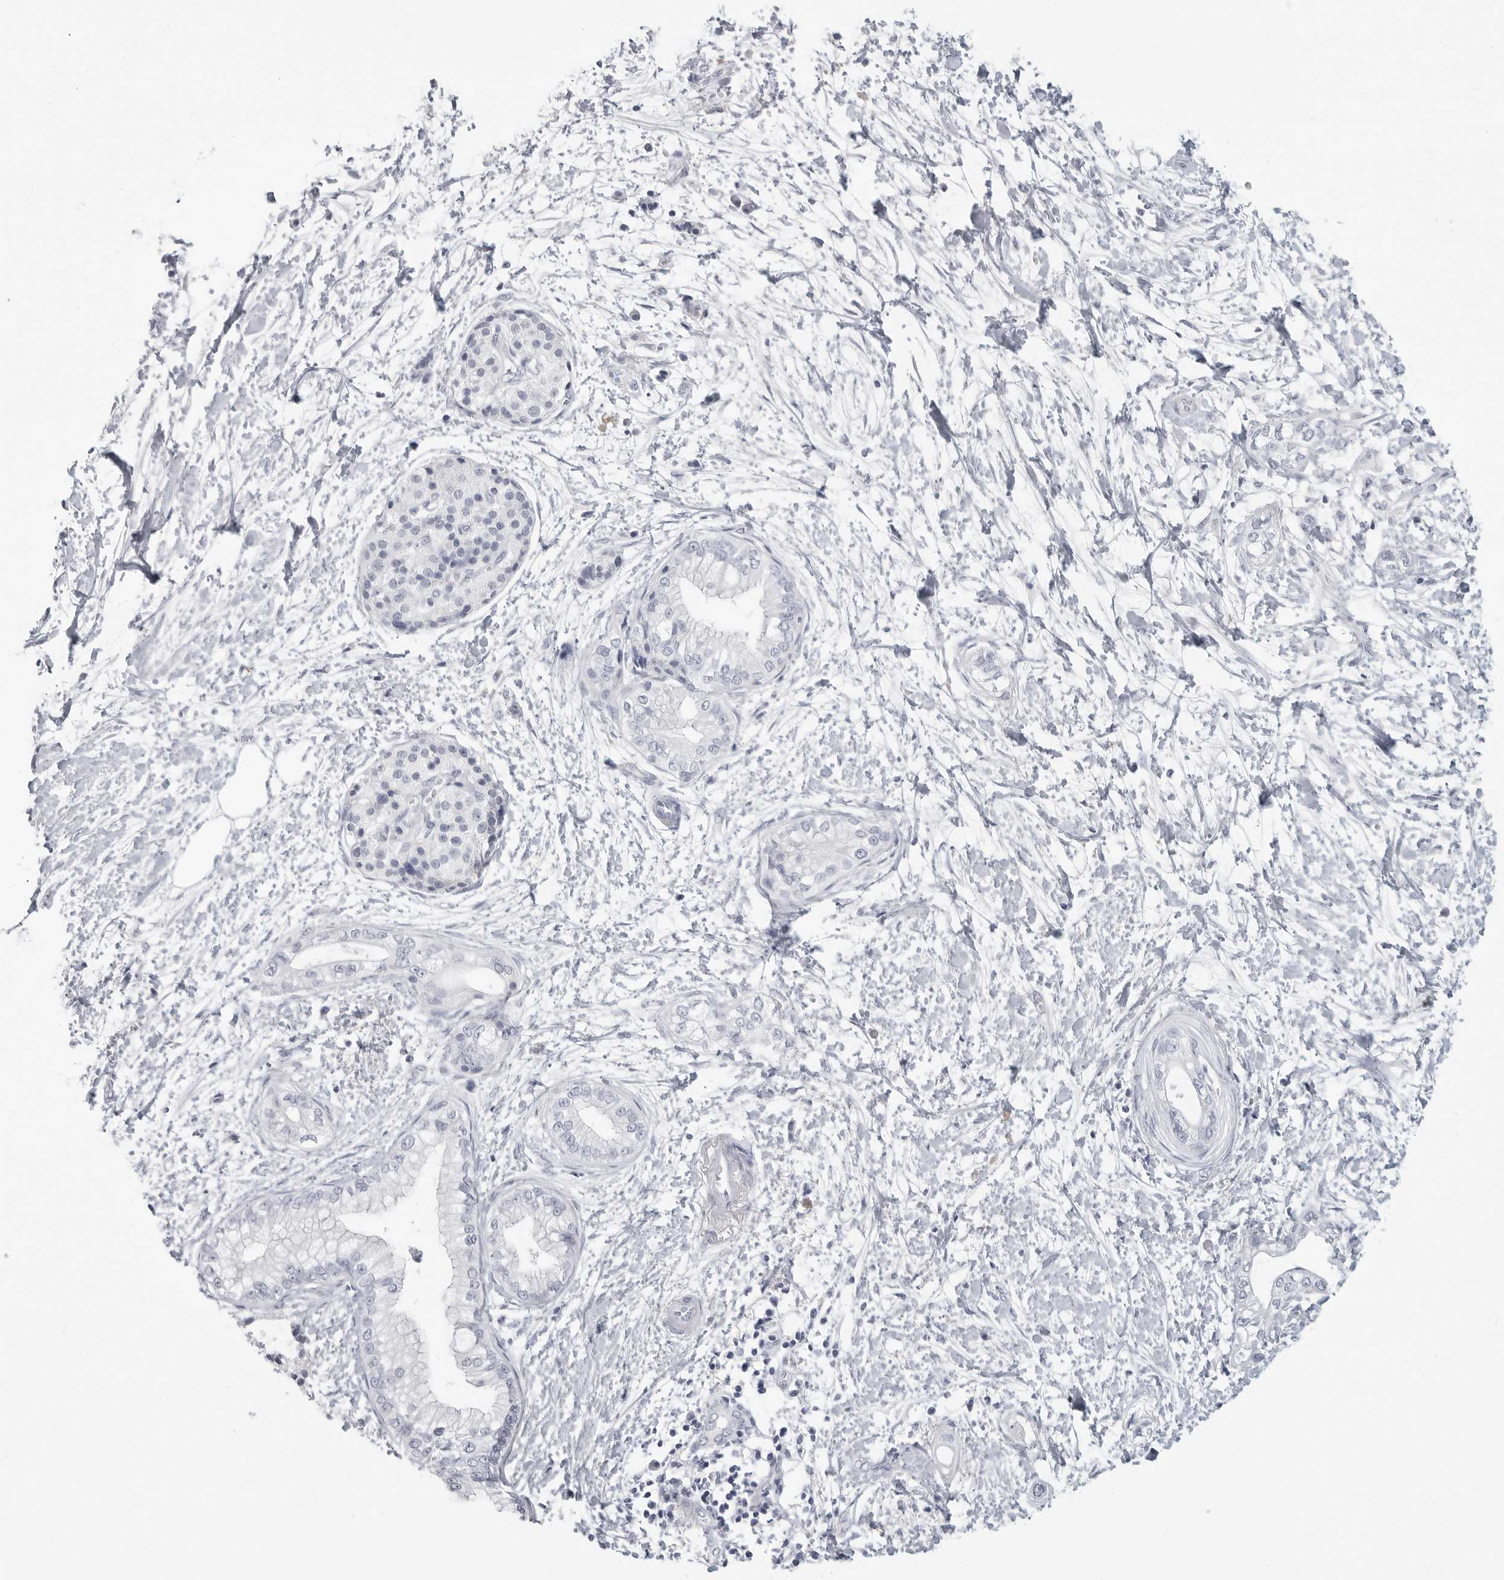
{"staining": {"intensity": "negative", "quantity": "none", "location": "none"}, "tissue": "pancreatic cancer", "cell_type": "Tumor cells", "image_type": "cancer", "snomed": [{"axis": "morphology", "description": "Adenocarcinoma, NOS"}, {"axis": "topography", "description": "Pancreas"}], "caption": "Tumor cells are negative for brown protein staining in pancreatic cancer (adenocarcinoma).", "gene": "LY6D", "patient": {"sex": "male", "age": 68}}